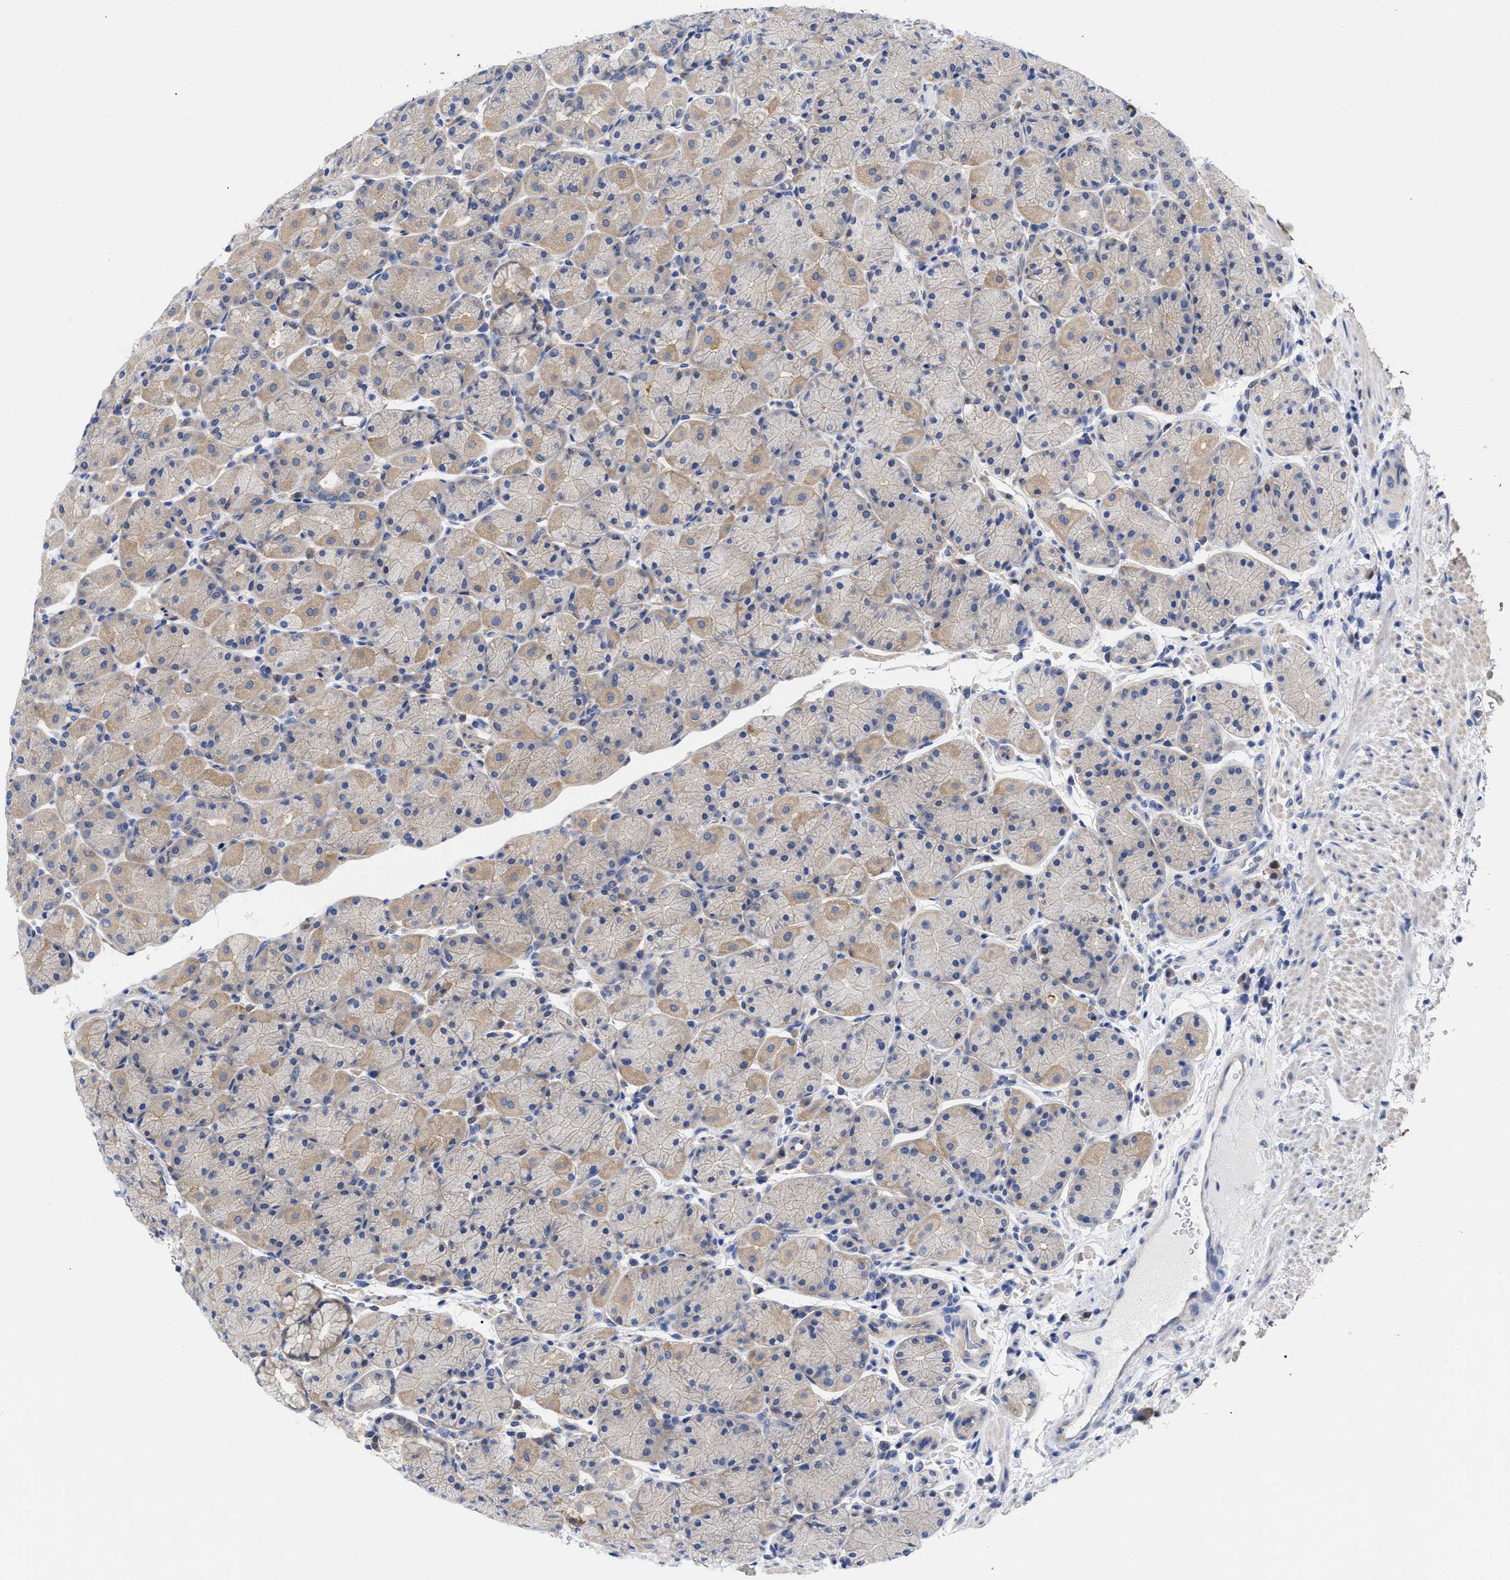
{"staining": {"intensity": "moderate", "quantity": ">75%", "location": "cytoplasmic/membranous"}, "tissue": "stomach", "cell_type": "Glandular cells", "image_type": "normal", "snomed": [{"axis": "morphology", "description": "Normal tissue, NOS"}, {"axis": "morphology", "description": "Carcinoid, malignant, NOS"}, {"axis": "topography", "description": "Stomach, upper"}], "caption": "A micrograph of stomach stained for a protein shows moderate cytoplasmic/membranous brown staining in glandular cells.", "gene": "RBKS", "patient": {"sex": "male", "age": 39}}